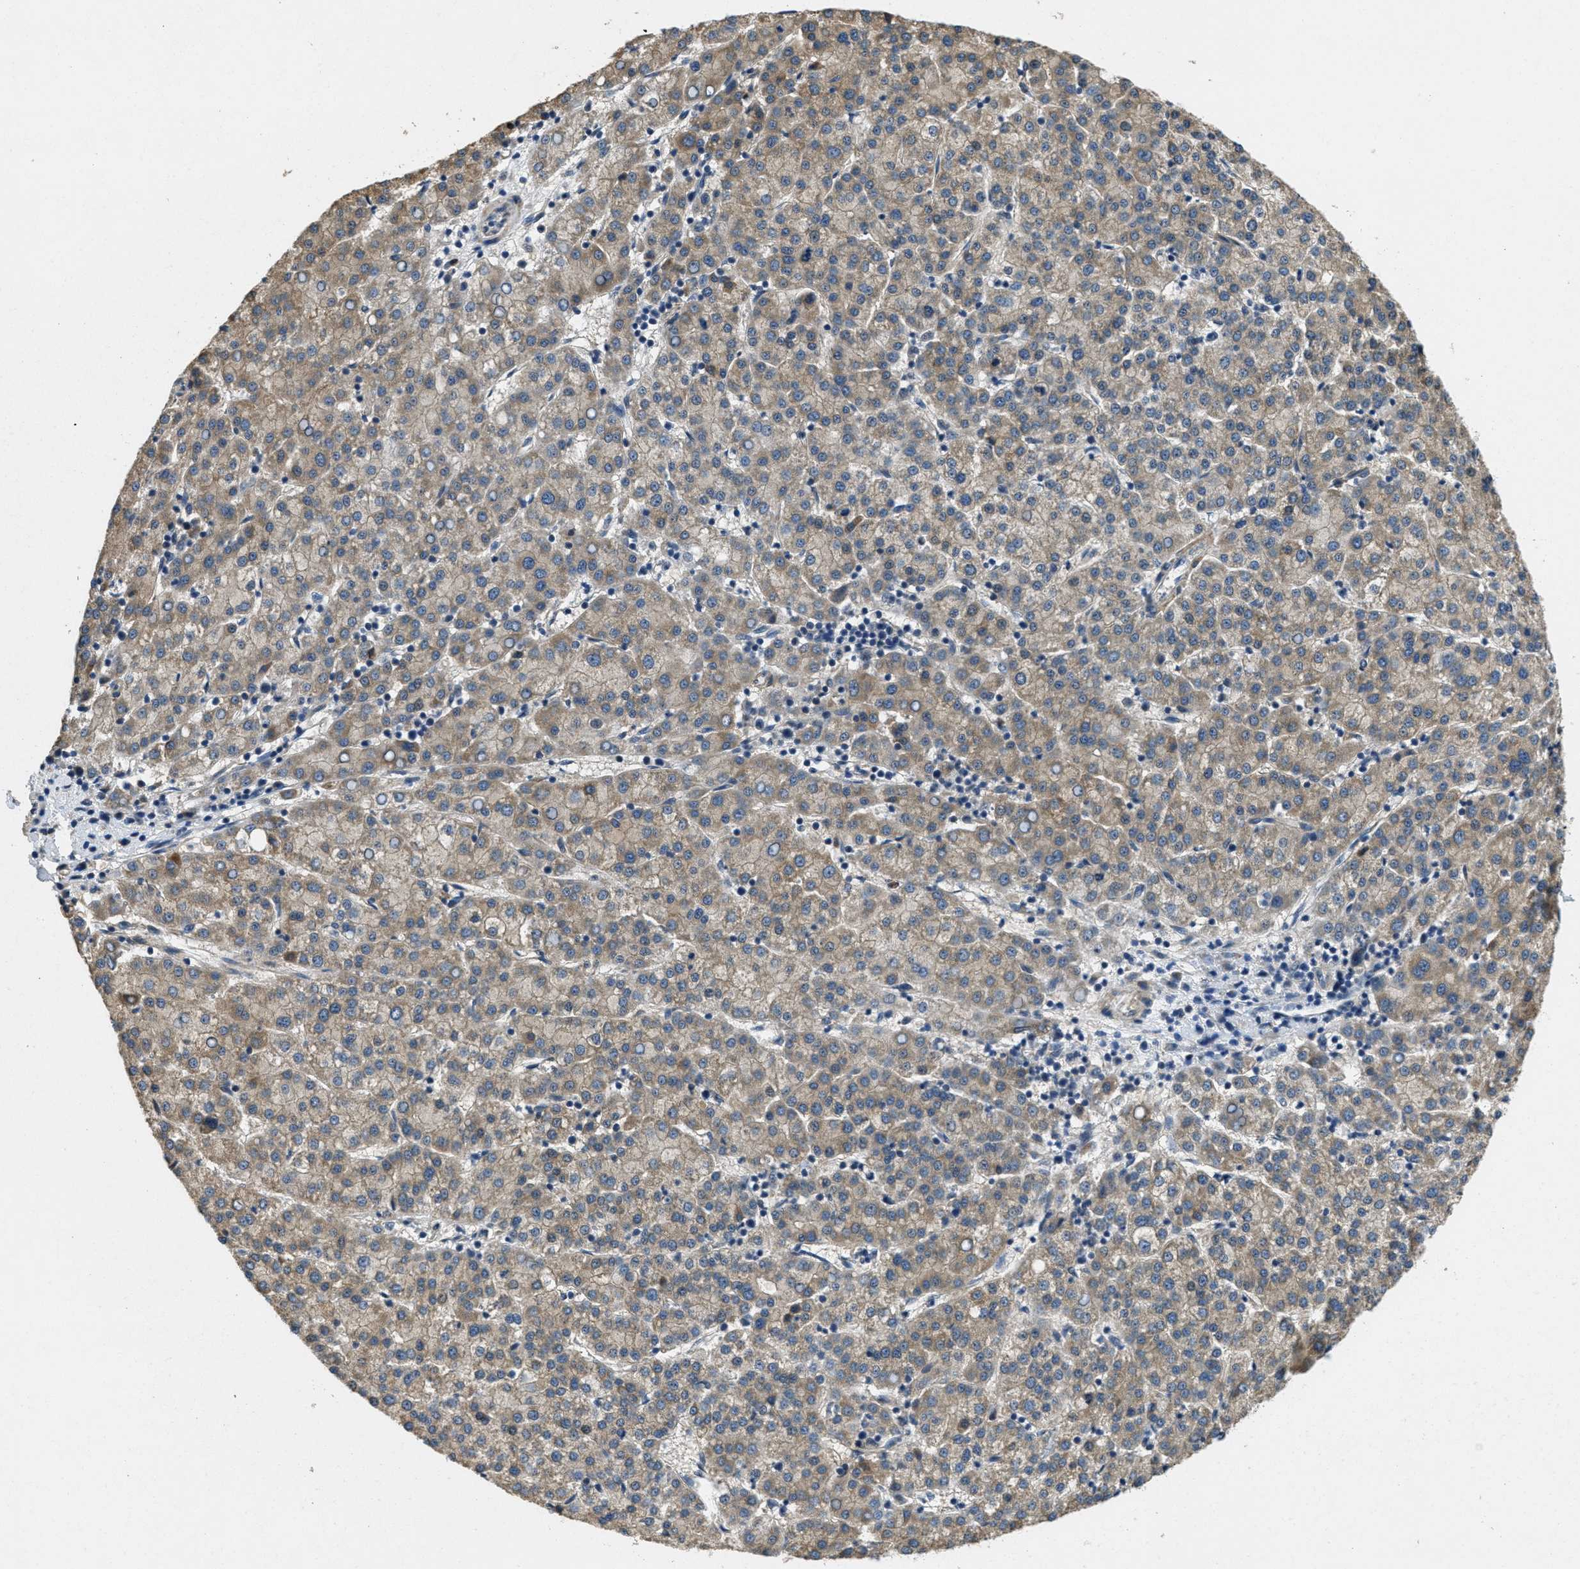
{"staining": {"intensity": "weak", "quantity": ">75%", "location": "cytoplasmic/membranous"}, "tissue": "liver cancer", "cell_type": "Tumor cells", "image_type": "cancer", "snomed": [{"axis": "morphology", "description": "Carcinoma, Hepatocellular, NOS"}, {"axis": "topography", "description": "Liver"}], "caption": "A micrograph showing weak cytoplasmic/membranous expression in approximately >75% of tumor cells in hepatocellular carcinoma (liver), as visualized by brown immunohistochemical staining.", "gene": "TOMM70", "patient": {"sex": "female", "age": 58}}